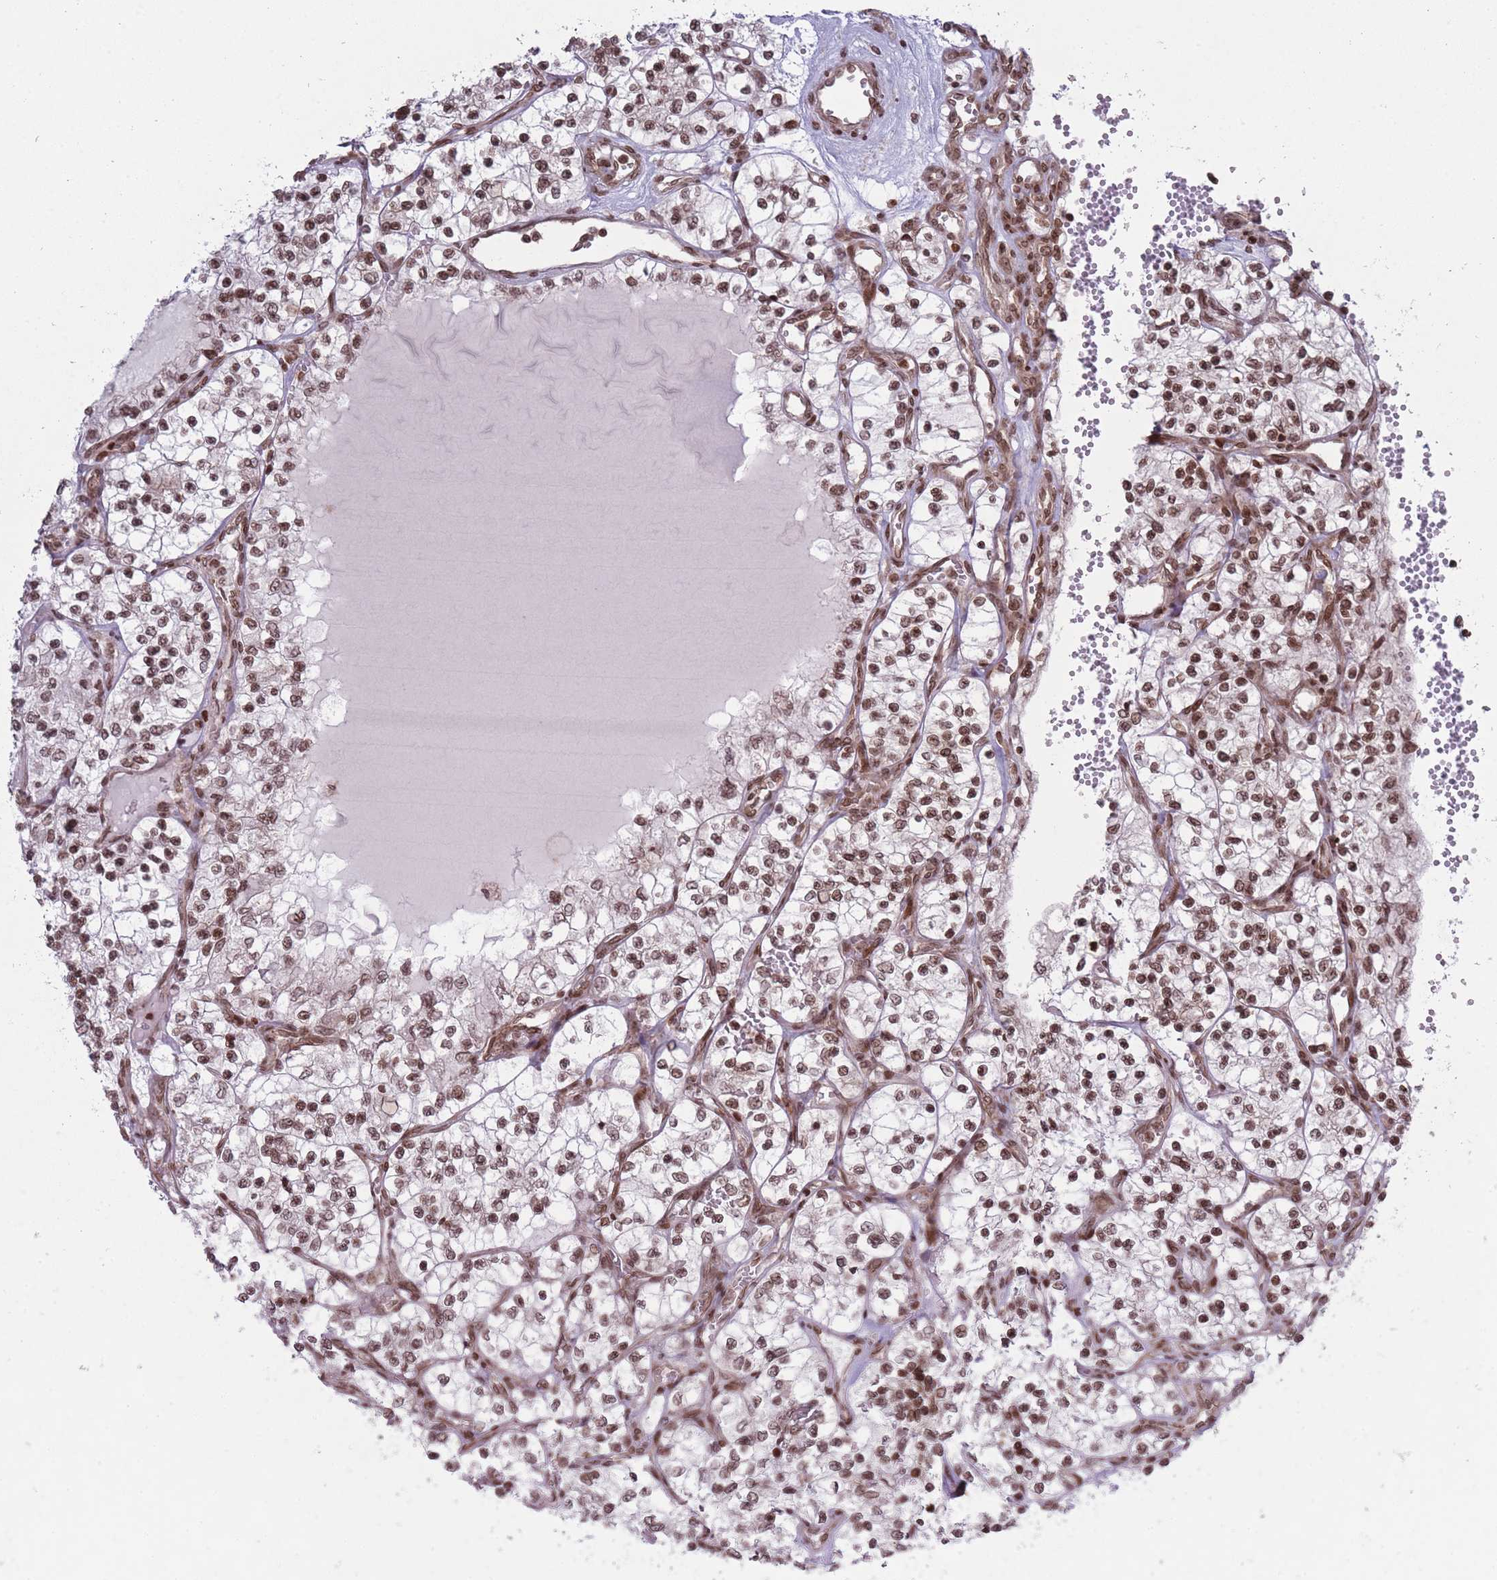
{"staining": {"intensity": "moderate", "quantity": ">75%", "location": "nuclear"}, "tissue": "renal cancer", "cell_type": "Tumor cells", "image_type": "cancer", "snomed": [{"axis": "morphology", "description": "Adenocarcinoma, NOS"}, {"axis": "topography", "description": "Kidney"}], "caption": "This image demonstrates renal cancer (adenocarcinoma) stained with IHC to label a protein in brown. The nuclear of tumor cells show moderate positivity for the protein. Nuclei are counter-stained blue.", "gene": "TMC6", "patient": {"sex": "female", "age": 69}}